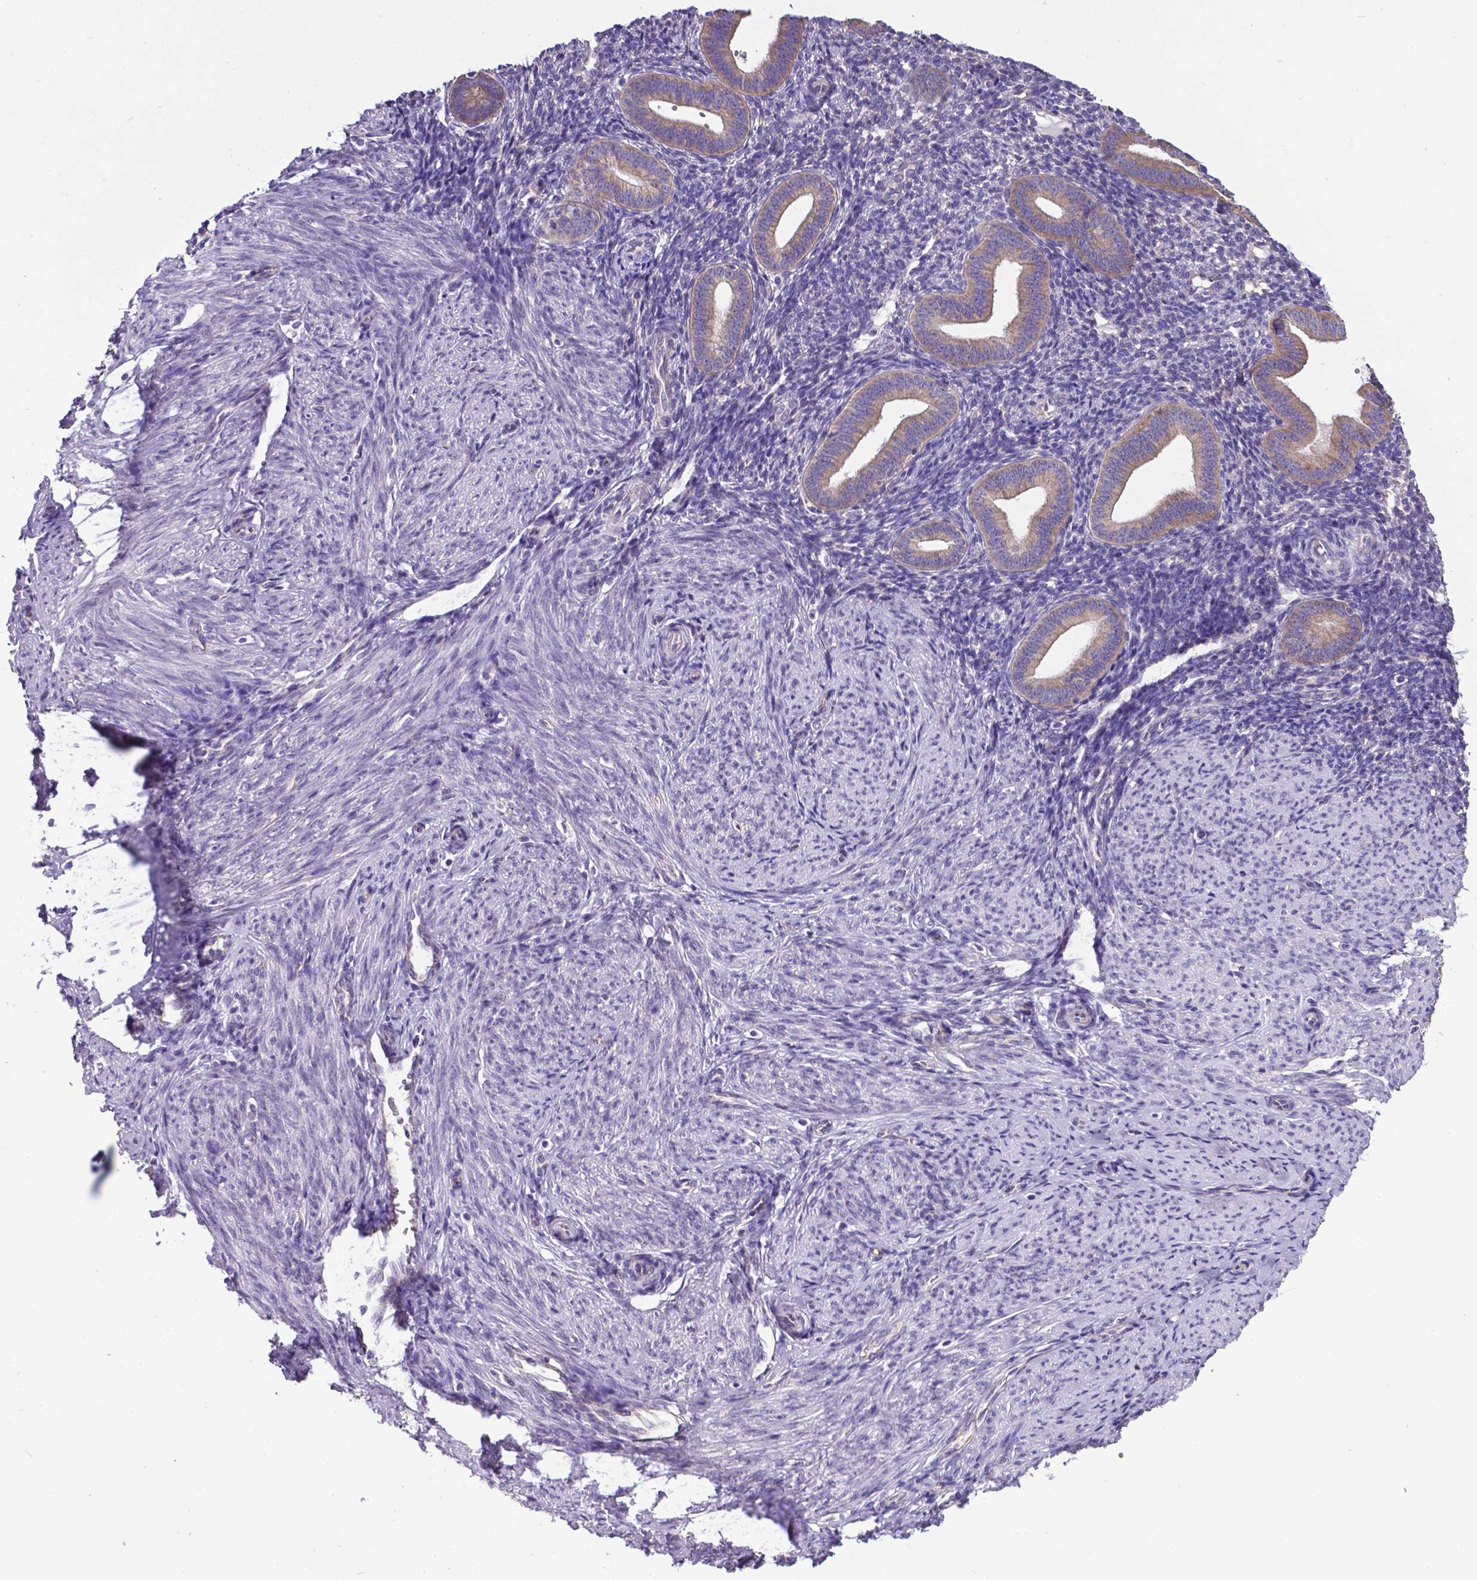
{"staining": {"intensity": "negative", "quantity": "none", "location": "none"}, "tissue": "endometrium", "cell_type": "Cells in endometrial stroma", "image_type": "normal", "snomed": [{"axis": "morphology", "description": "Normal tissue, NOS"}, {"axis": "topography", "description": "Endometrium"}], "caption": "IHC micrograph of normal endometrium: endometrium stained with DAB reveals no significant protein staining in cells in endometrial stroma. The staining was performed using DAB to visualize the protein expression in brown, while the nuclei were stained in blue with hematoxylin (Magnification: 20x).", "gene": "RPL6", "patient": {"sex": "female", "age": 40}}